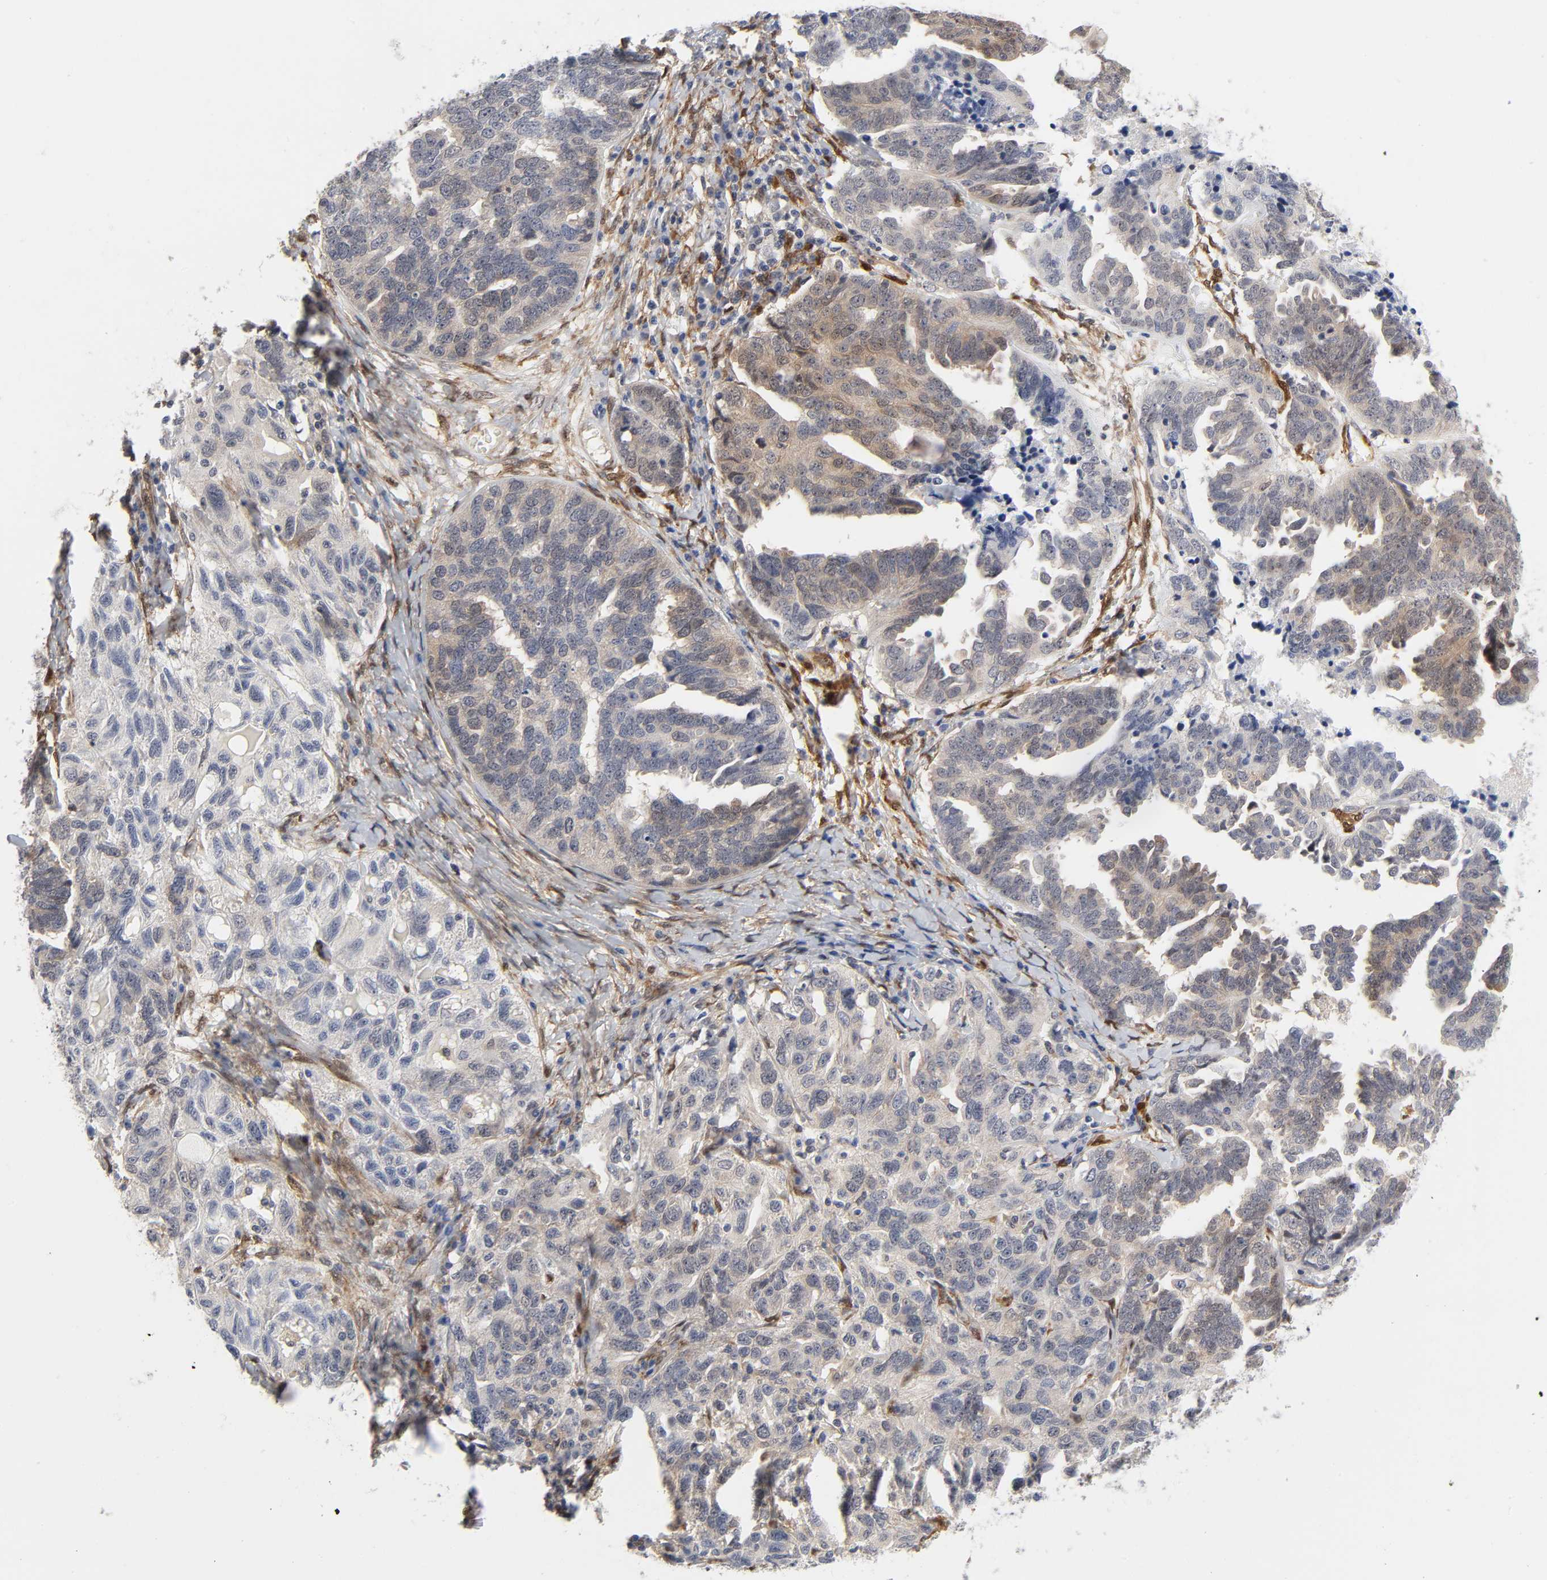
{"staining": {"intensity": "weak", "quantity": ">75%", "location": "cytoplasmic/membranous"}, "tissue": "ovarian cancer", "cell_type": "Tumor cells", "image_type": "cancer", "snomed": [{"axis": "morphology", "description": "Cystadenocarcinoma, serous, NOS"}, {"axis": "topography", "description": "Ovary"}], "caption": "Ovarian serous cystadenocarcinoma stained for a protein shows weak cytoplasmic/membranous positivity in tumor cells.", "gene": "PTEN", "patient": {"sex": "female", "age": 82}}